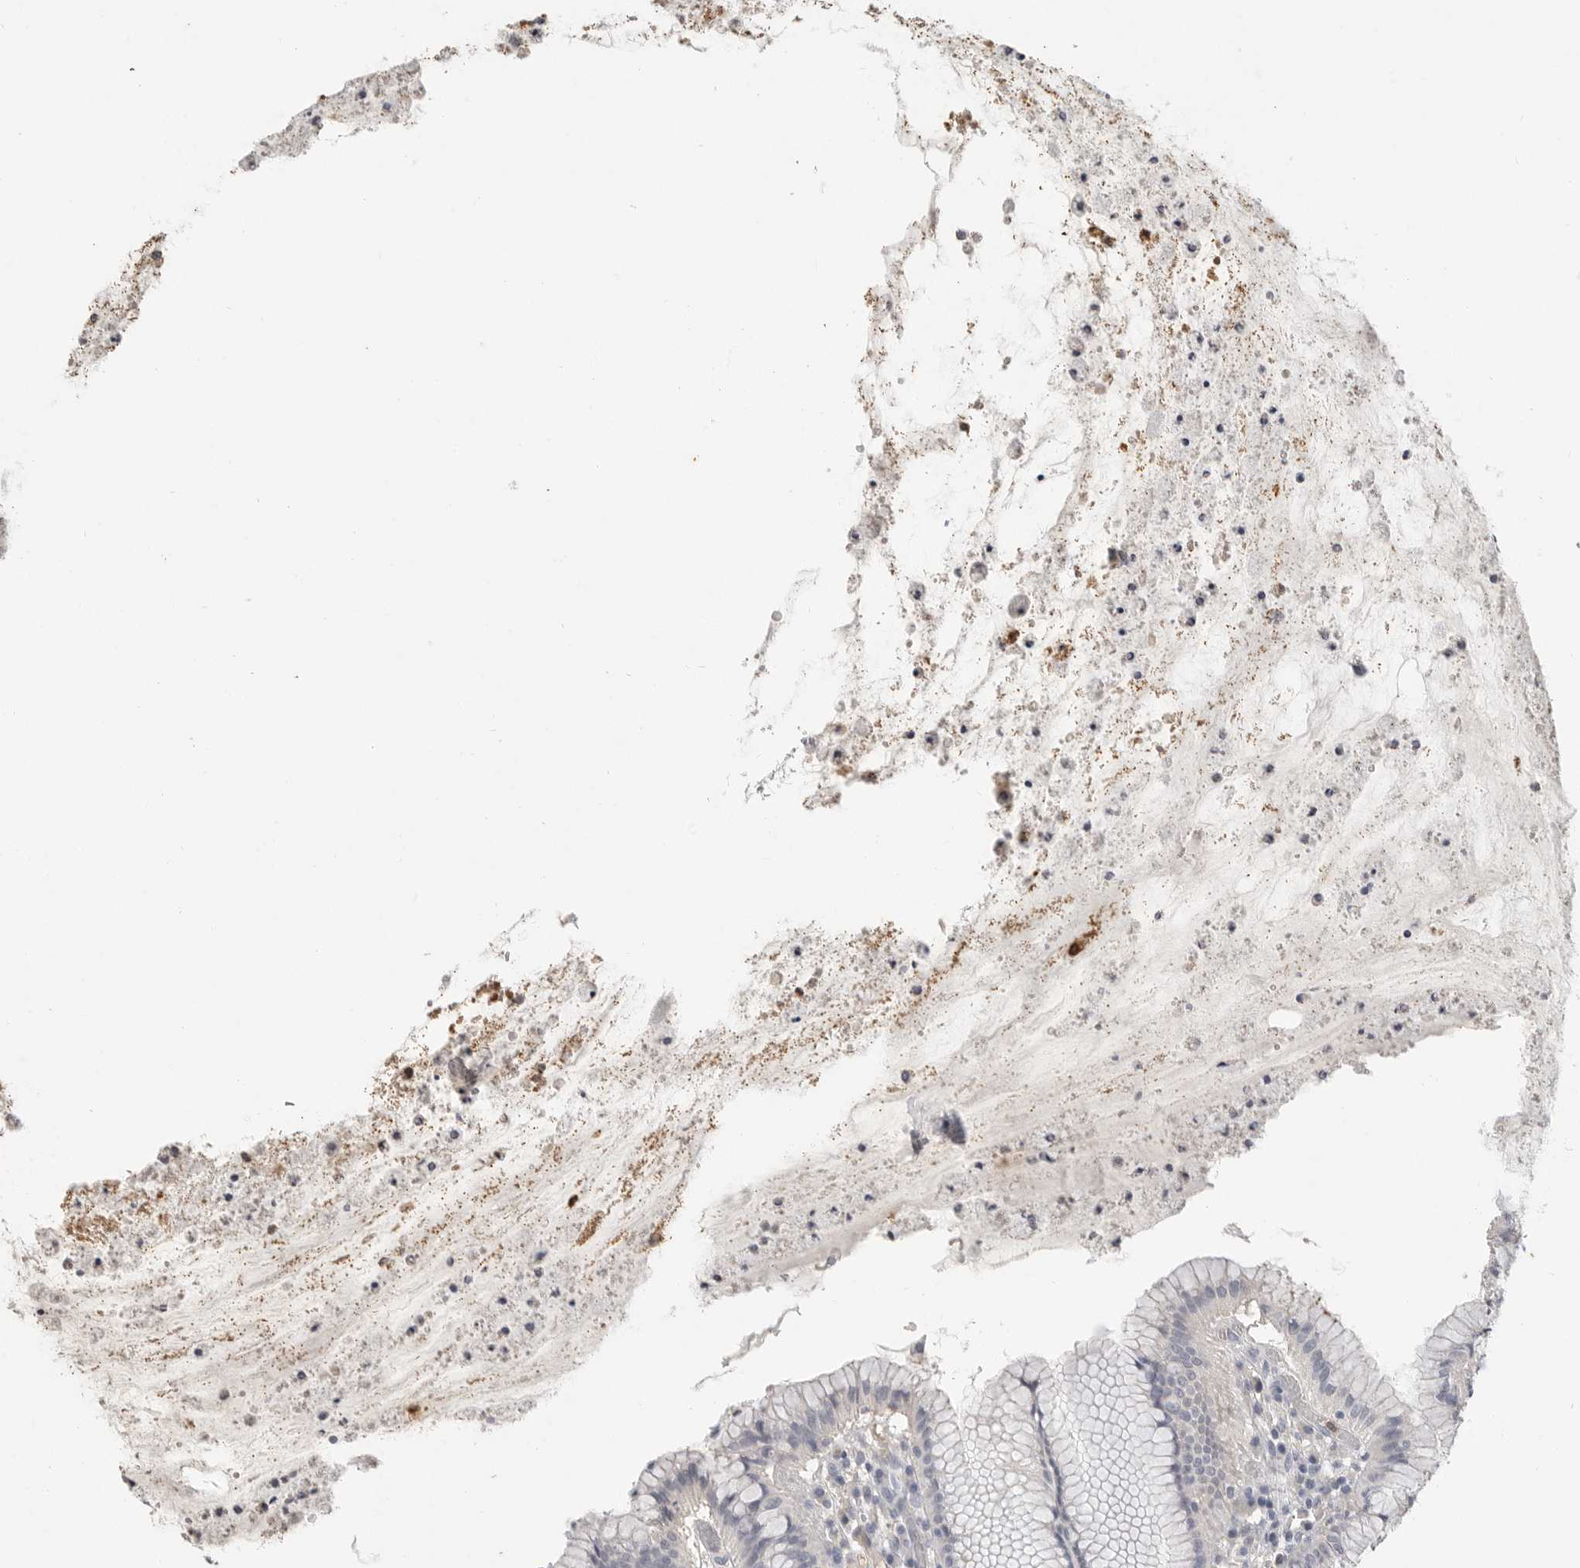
{"staining": {"intensity": "weak", "quantity": "<25%", "location": "cytoplasmic/membranous"}, "tissue": "stomach", "cell_type": "Glandular cells", "image_type": "normal", "snomed": [{"axis": "morphology", "description": "Normal tissue, NOS"}, {"axis": "topography", "description": "Stomach"}], "caption": "Immunohistochemical staining of benign stomach reveals no significant positivity in glandular cells. (Brightfield microscopy of DAB (3,3'-diaminobenzidine) IHC at high magnification).", "gene": "LTBR", "patient": {"sex": "male", "age": 55}}